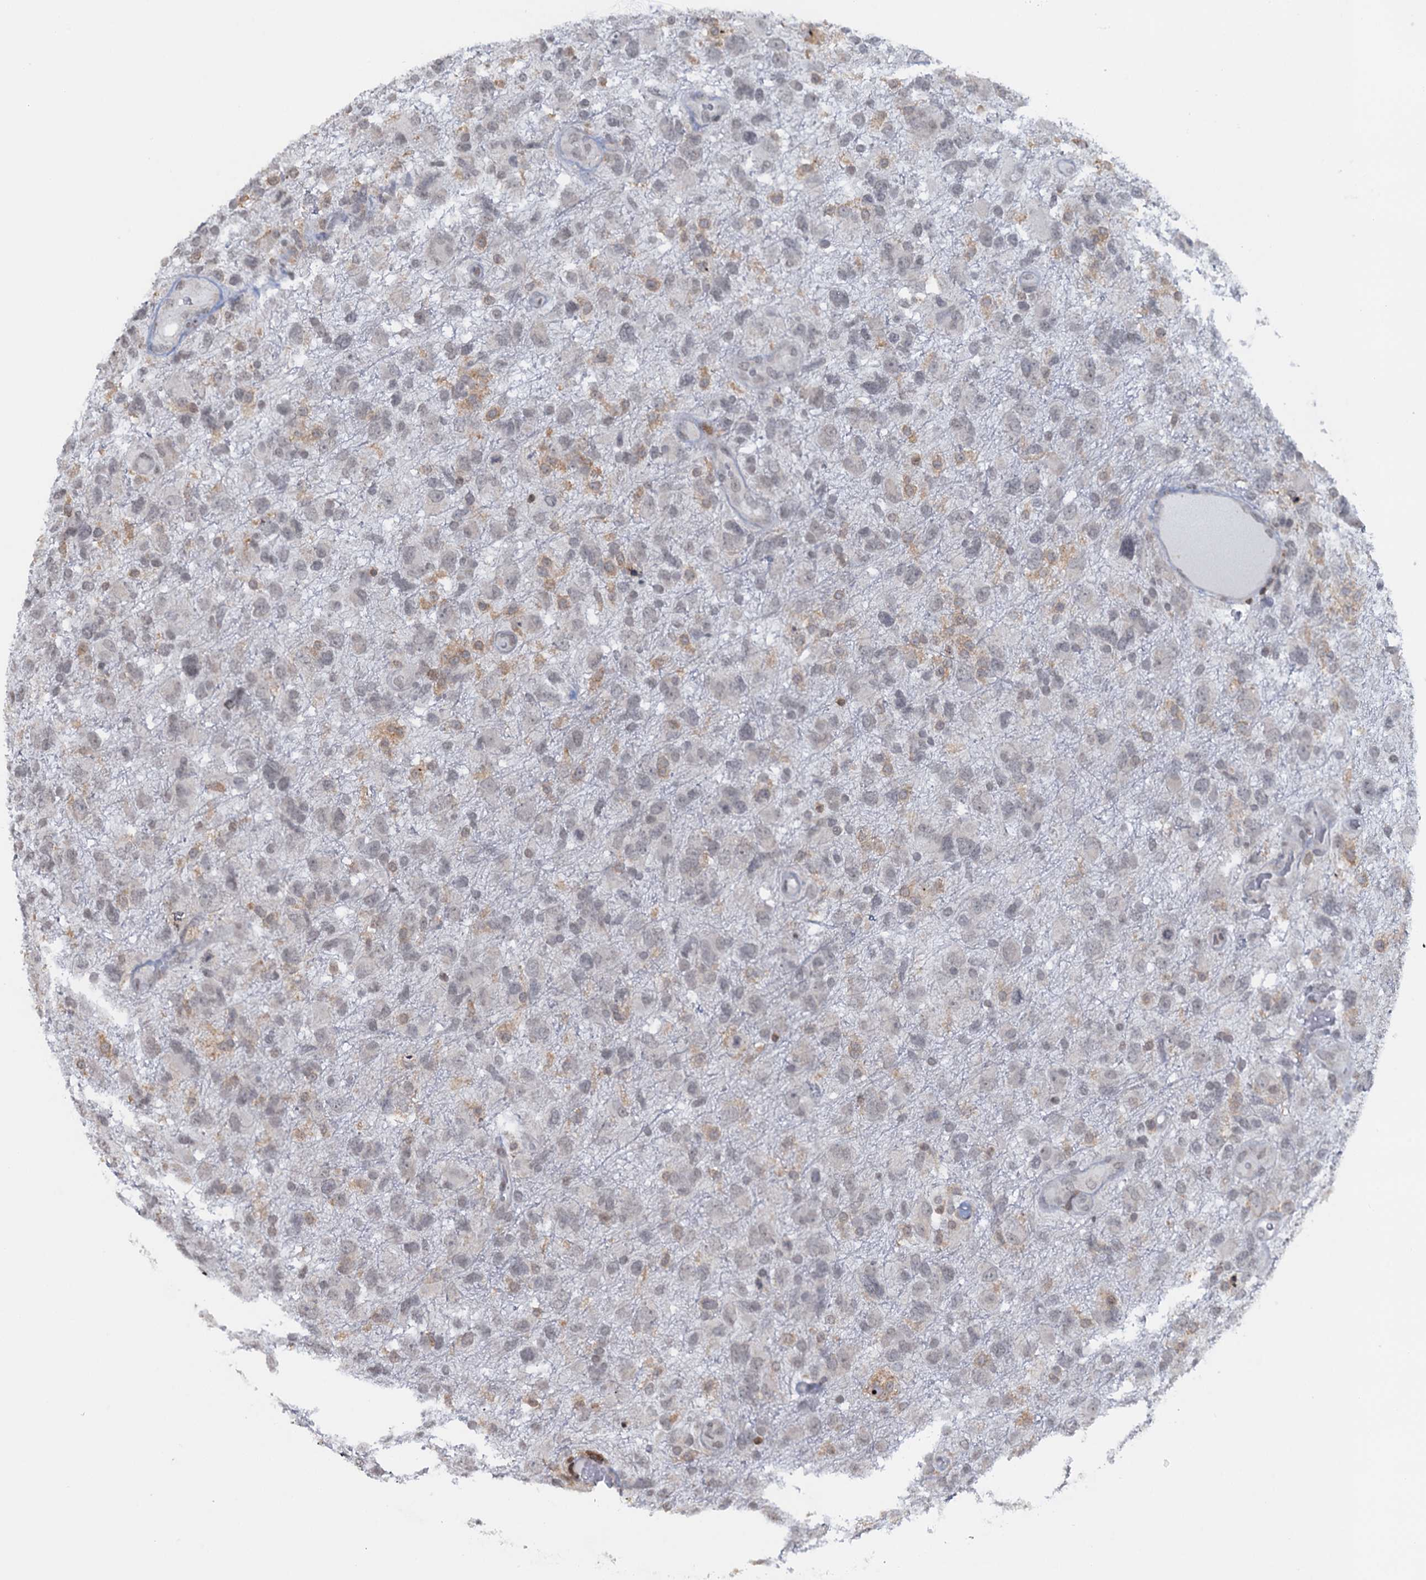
{"staining": {"intensity": "moderate", "quantity": "<25%", "location": "cytoplasmic/membranous"}, "tissue": "glioma", "cell_type": "Tumor cells", "image_type": "cancer", "snomed": [{"axis": "morphology", "description": "Glioma, malignant, High grade"}, {"axis": "topography", "description": "Brain"}], "caption": "Immunohistochemical staining of high-grade glioma (malignant) demonstrates moderate cytoplasmic/membranous protein staining in approximately <25% of tumor cells.", "gene": "FYB1", "patient": {"sex": "male", "age": 61}}